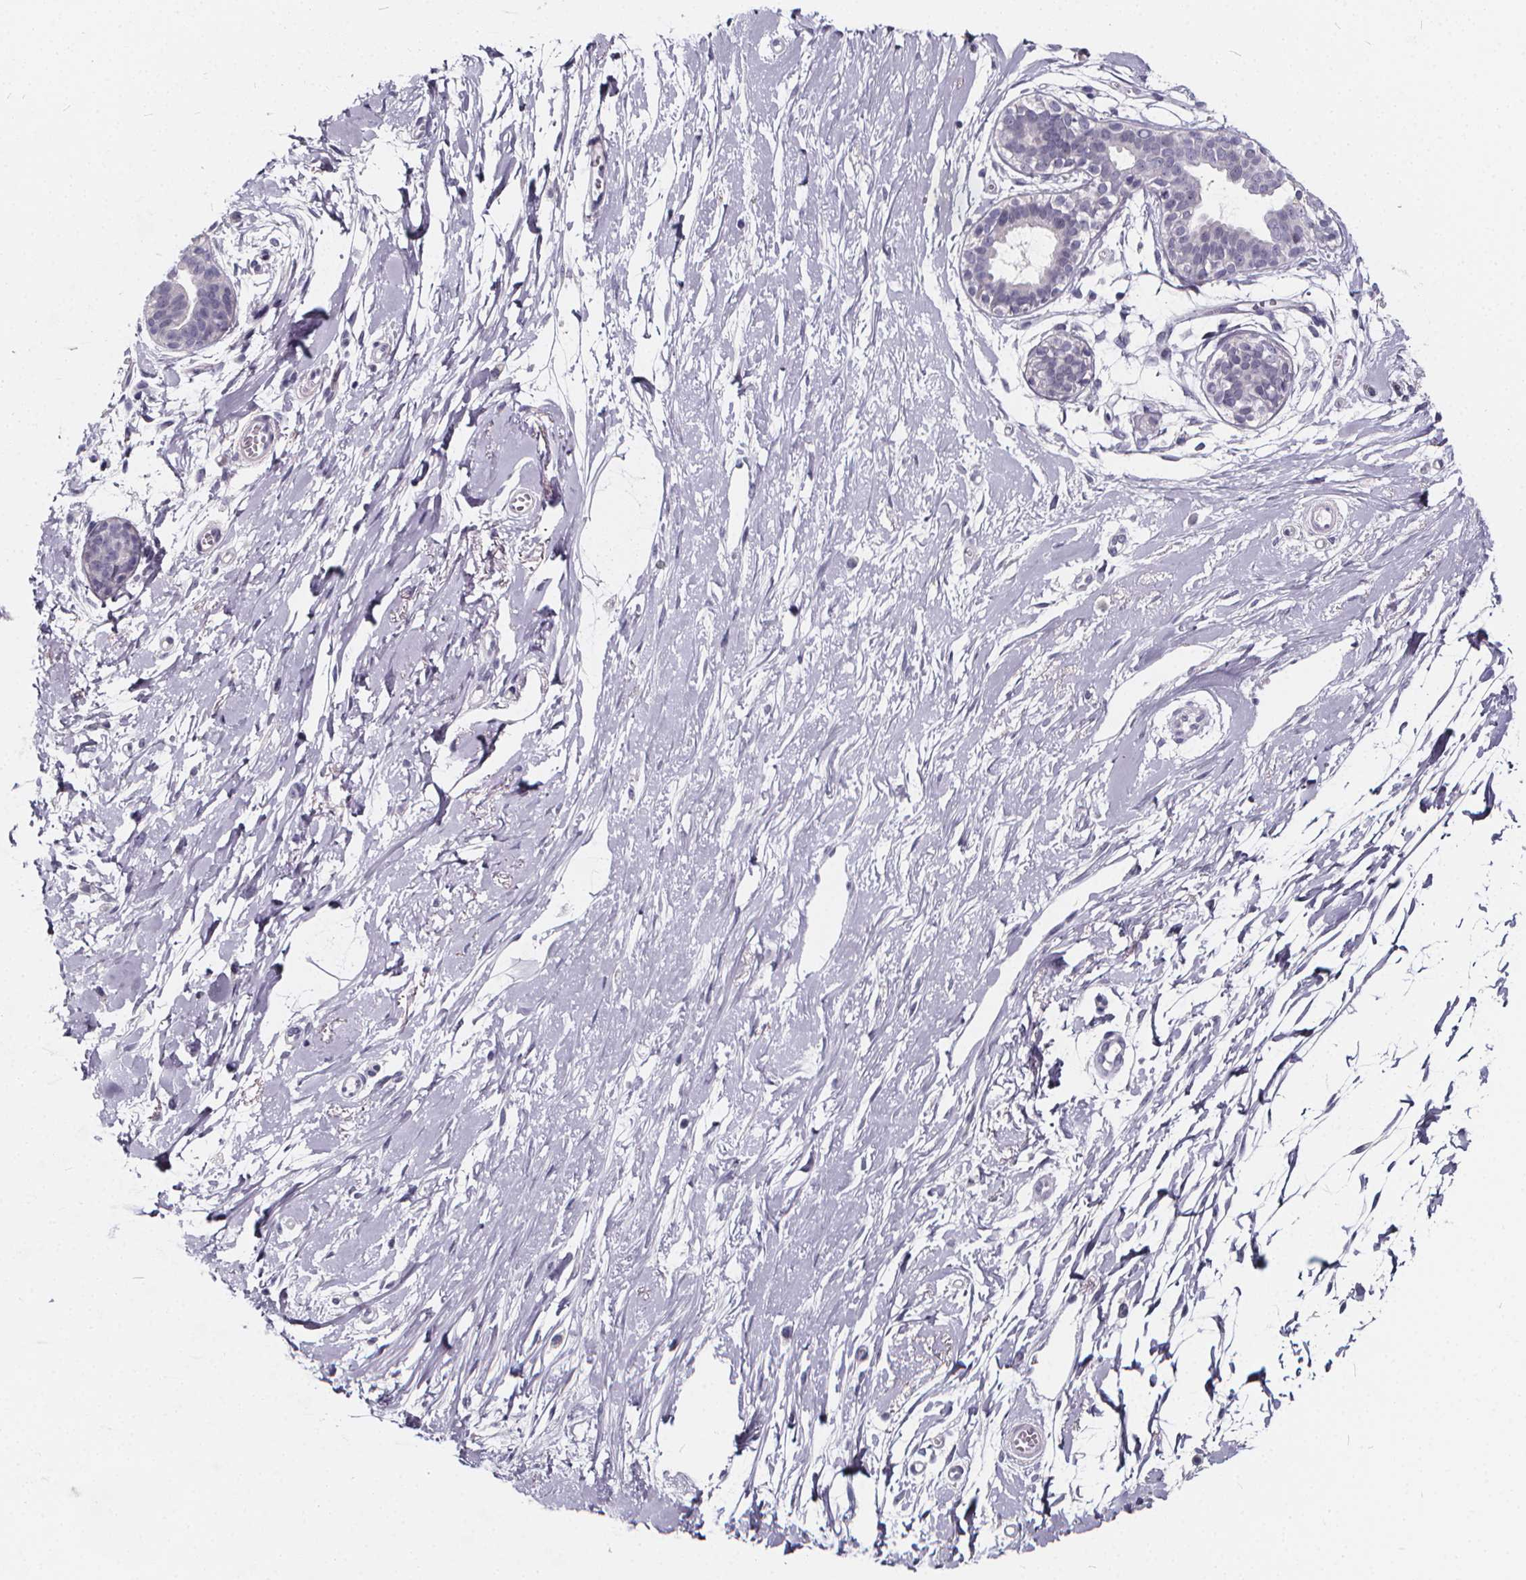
{"staining": {"intensity": "negative", "quantity": "none", "location": "none"}, "tissue": "breast", "cell_type": "Adipocytes", "image_type": "normal", "snomed": [{"axis": "morphology", "description": "Normal tissue, NOS"}, {"axis": "topography", "description": "Breast"}], "caption": "Human breast stained for a protein using immunohistochemistry (IHC) reveals no positivity in adipocytes.", "gene": "SPEF2", "patient": {"sex": "female", "age": 49}}